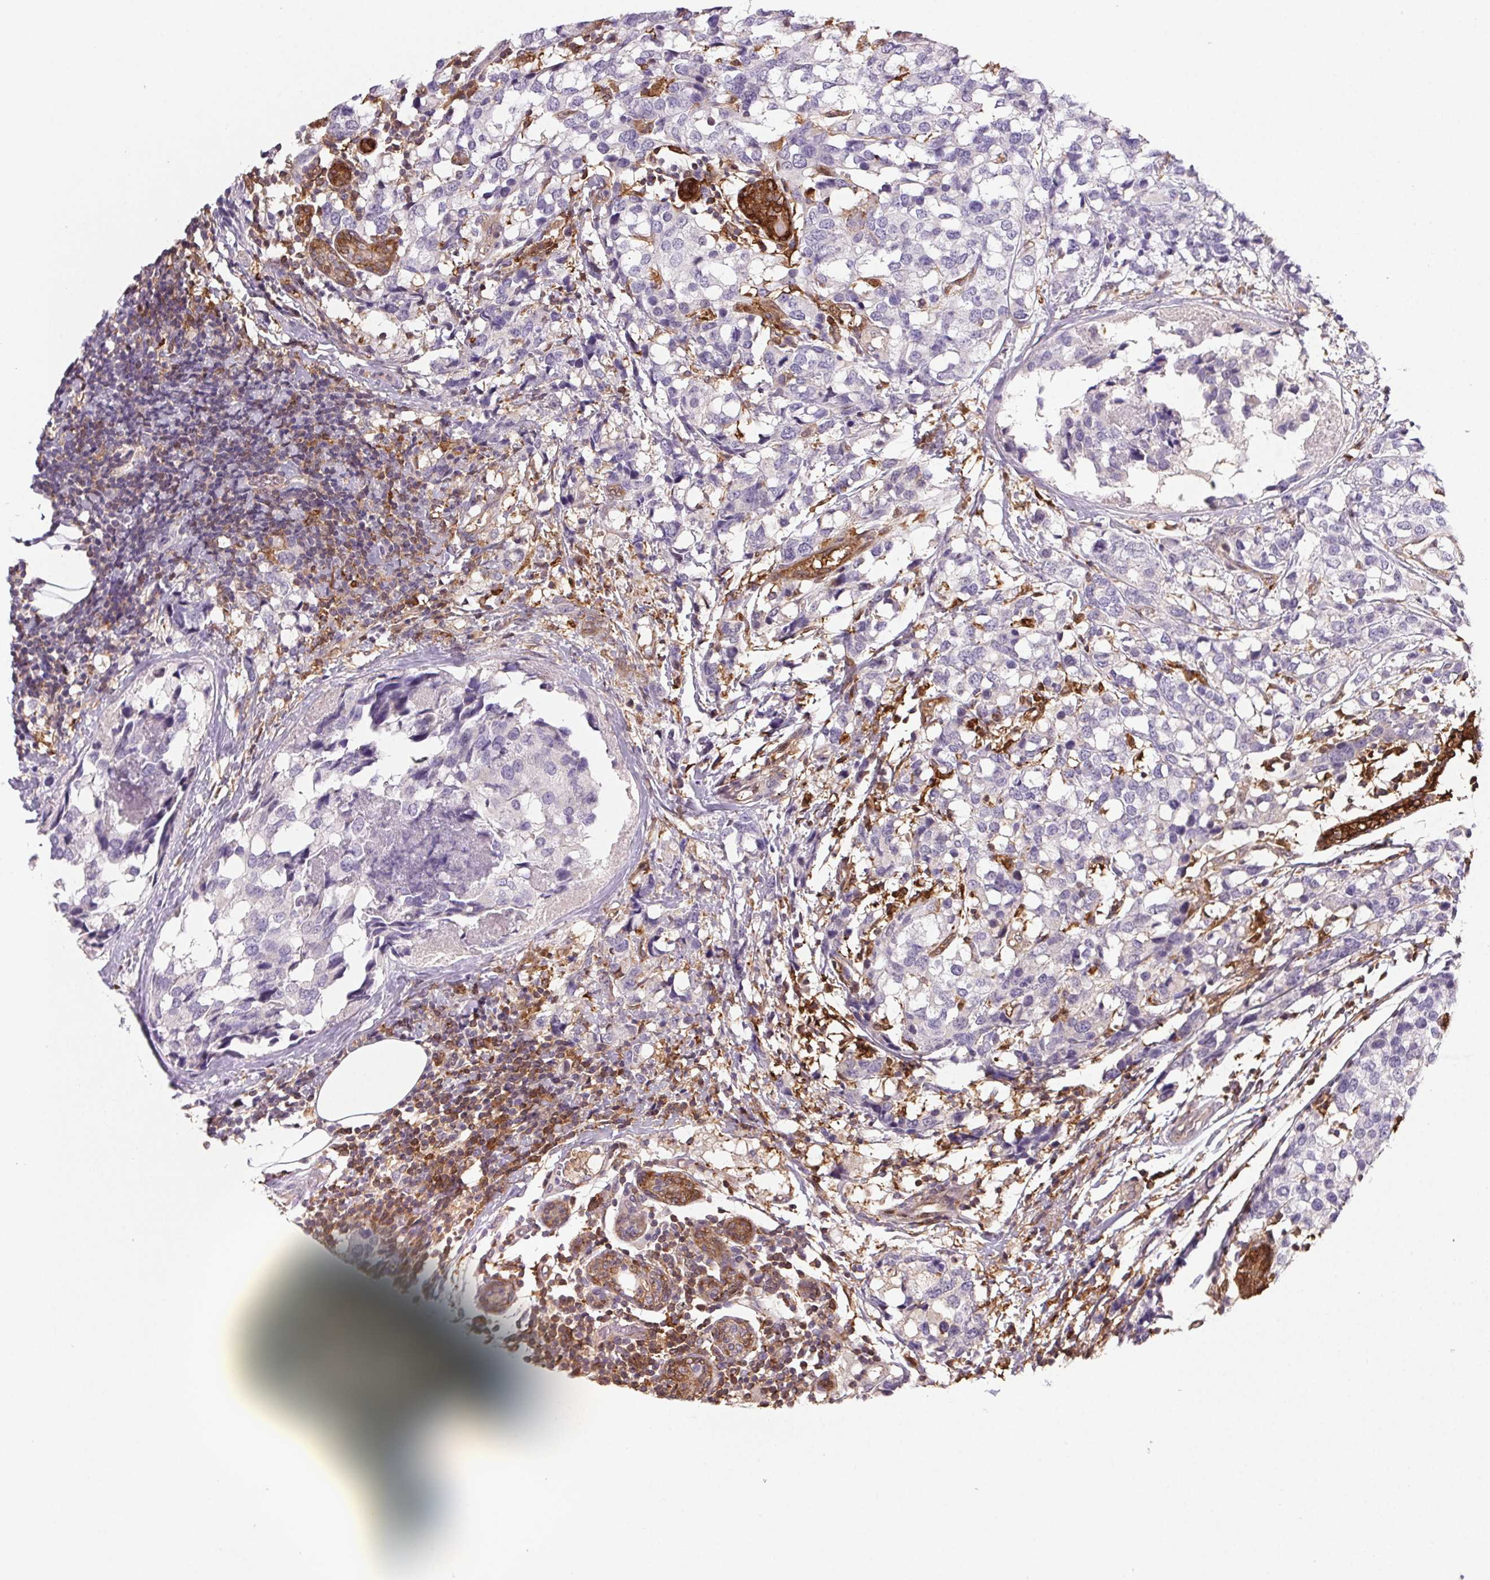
{"staining": {"intensity": "negative", "quantity": "none", "location": "none"}, "tissue": "breast cancer", "cell_type": "Tumor cells", "image_type": "cancer", "snomed": [{"axis": "morphology", "description": "Lobular carcinoma"}, {"axis": "topography", "description": "Breast"}], "caption": "There is no significant positivity in tumor cells of lobular carcinoma (breast). (Brightfield microscopy of DAB IHC at high magnification).", "gene": "GBP1", "patient": {"sex": "female", "age": 59}}